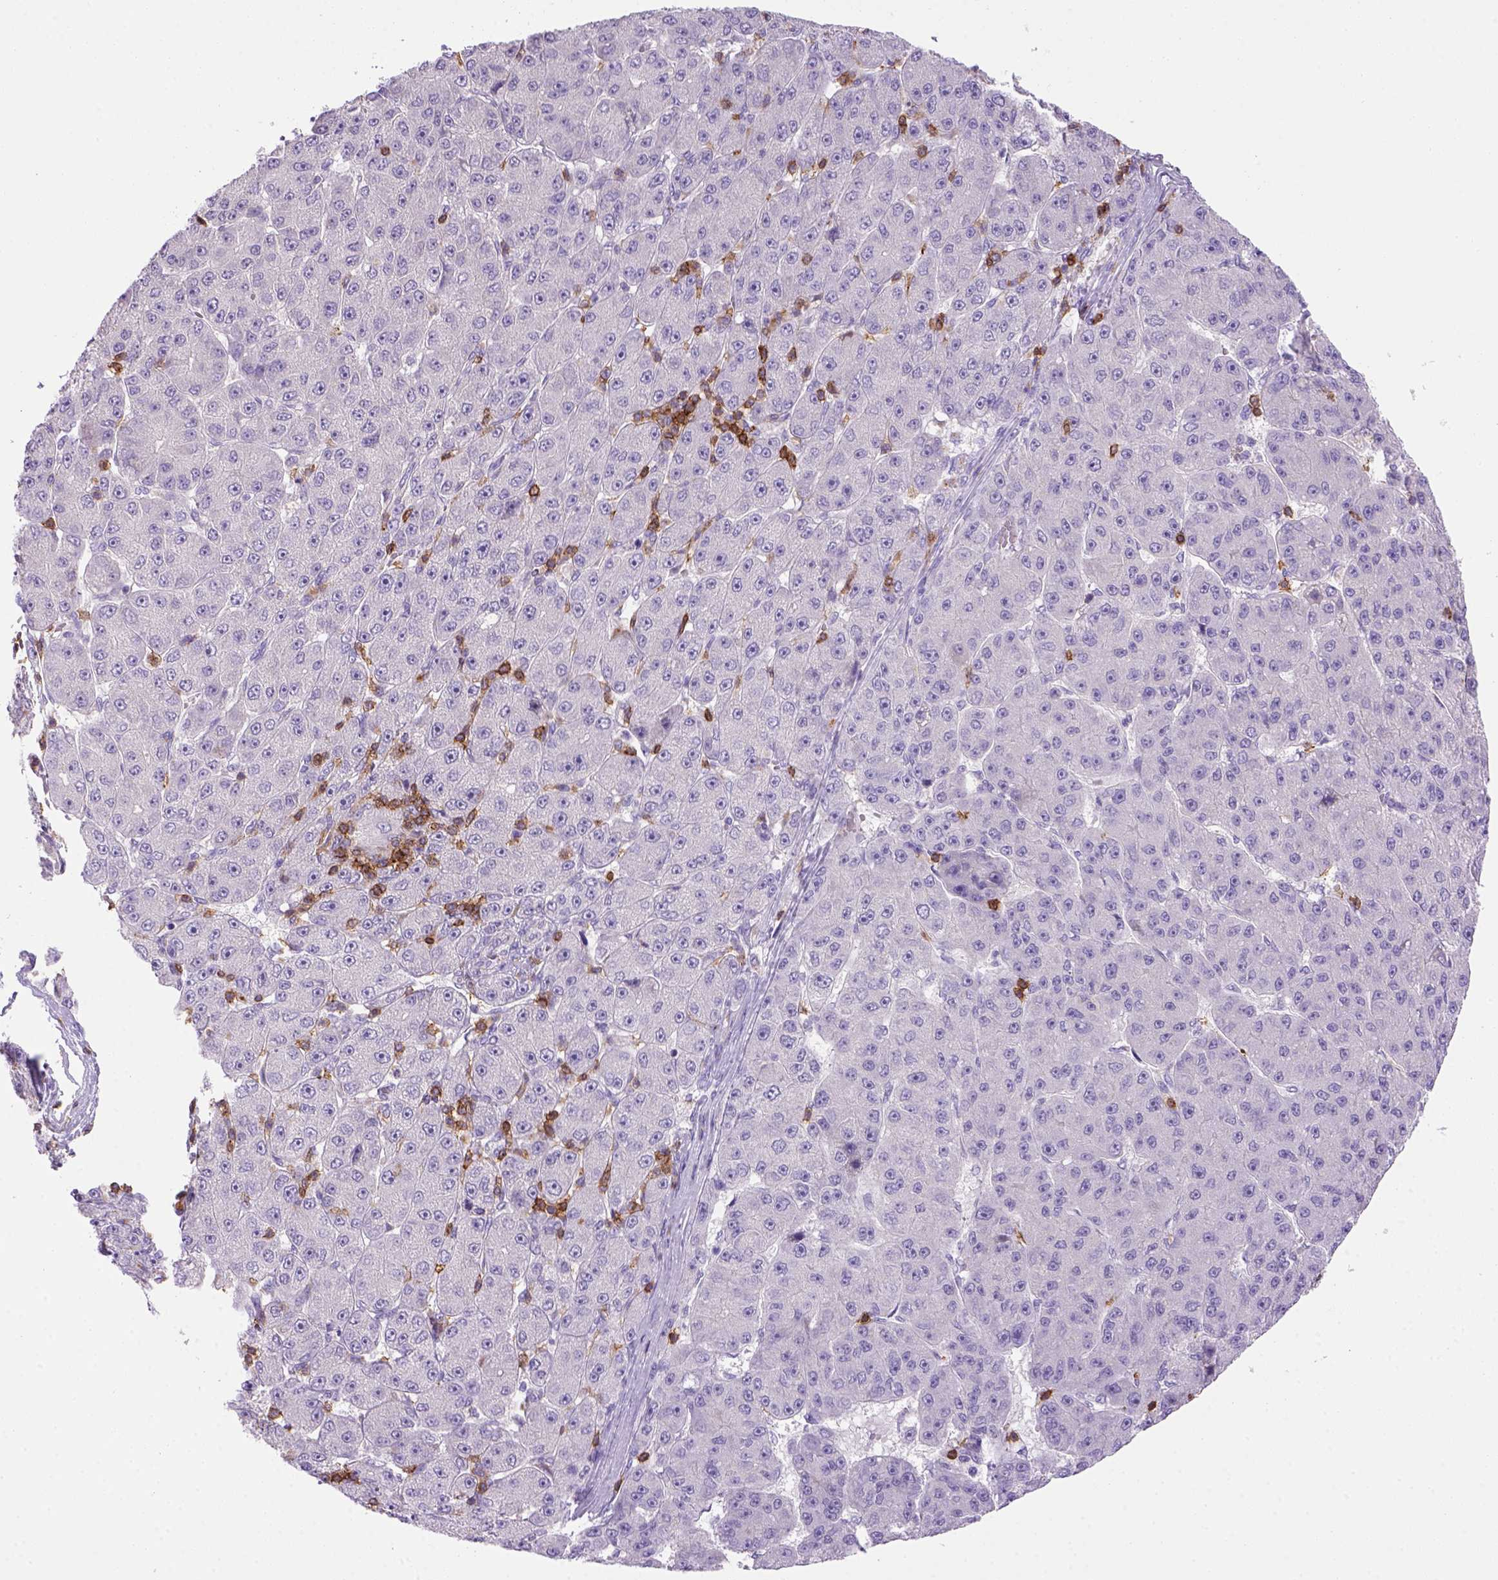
{"staining": {"intensity": "negative", "quantity": "none", "location": "none"}, "tissue": "liver cancer", "cell_type": "Tumor cells", "image_type": "cancer", "snomed": [{"axis": "morphology", "description": "Carcinoma, Hepatocellular, NOS"}, {"axis": "topography", "description": "Liver"}], "caption": "The immunohistochemistry histopathology image has no significant staining in tumor cells of liver hepatocellular carcinoma tissue. Brightfield microscopy of immunohistochemistry stained with DAB (brown) and hematoxylin (blue), captured at high magnification.", "gene": "CD3E", "patient": {"sex": "male", "age": 67}}